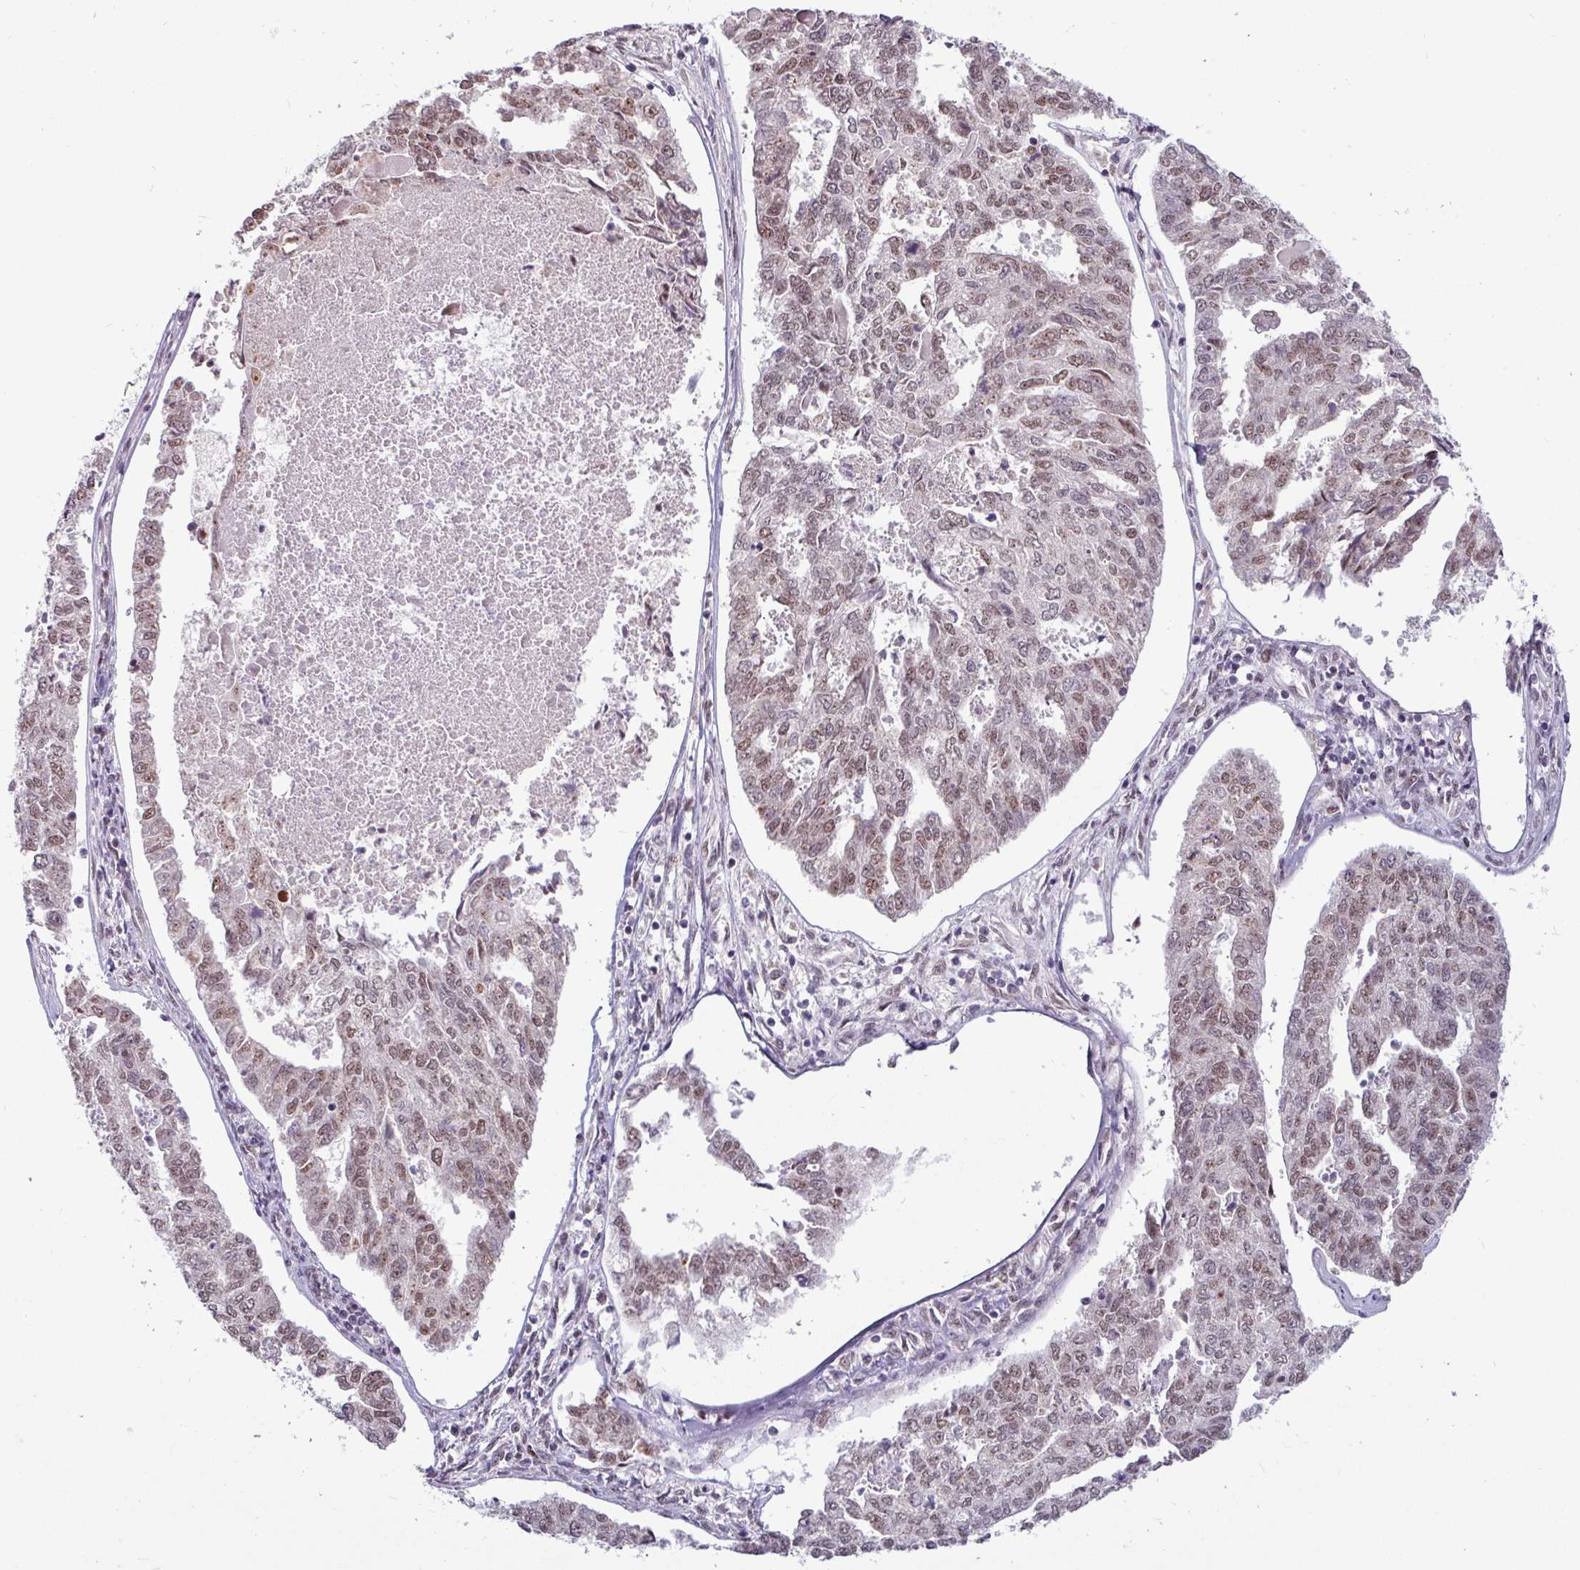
{"staining": {"intensity": "weak", "quantity": ">75%", "location": "nuclear"}, "tissue": "endometrial cancer", "cell_type": "Tumor cells", "image_type": "cancer", "snomed": [{"axis": "morphology", "description": "Adenocarcinoma, NOS"}, {"axis": "topography", "description": "Endometrium"}], "caption": "Immunohistochemistry of human endometrial cancer (adenocarcinoma) exhibits low levels of weak nuclear positivity in about >75% of tumor cells.", "gene": "TDG", "patient": {"sex": "female", "age": 73}}